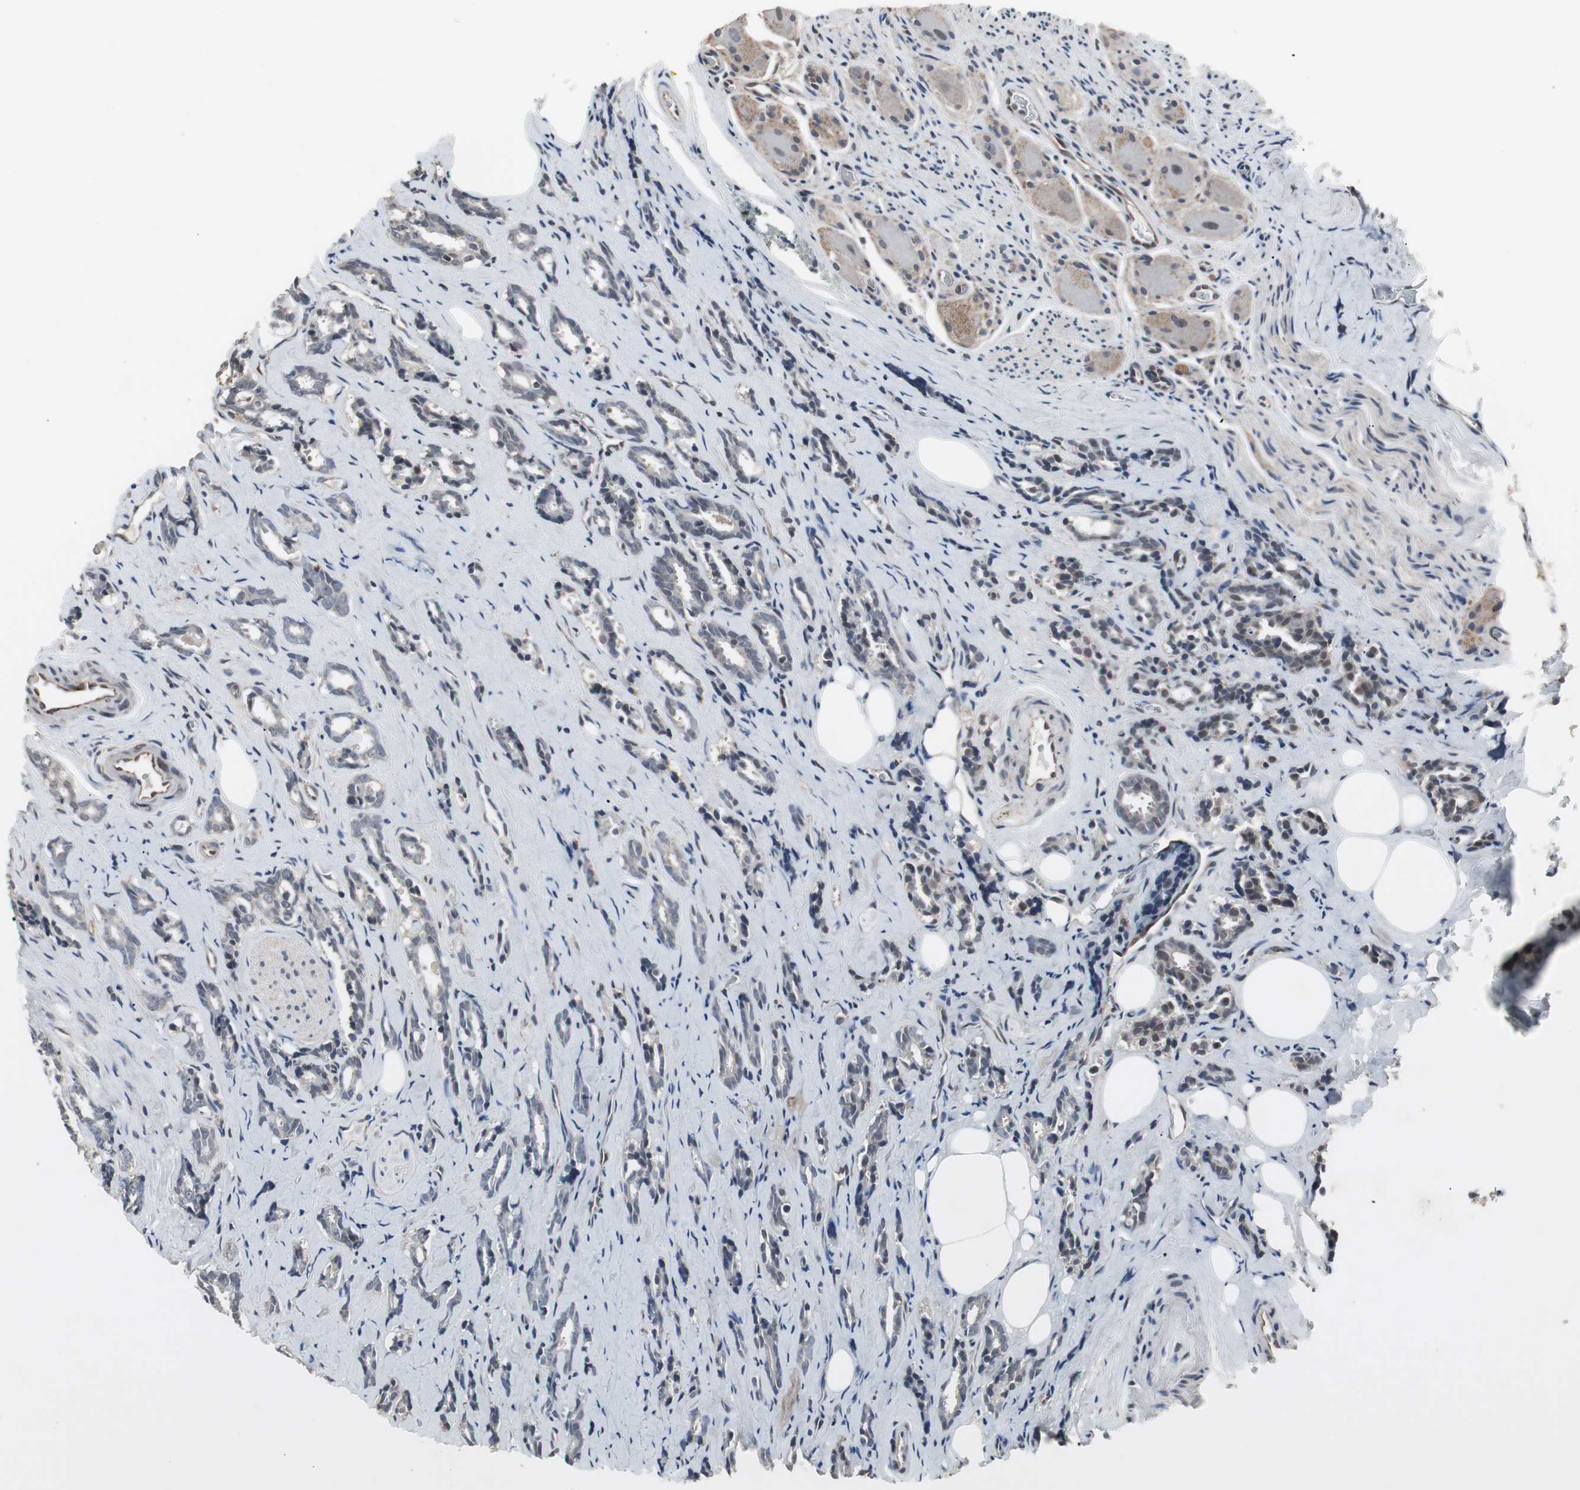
{"staining": {"intensity": "negative", "quantity": "none", "location": "none"}, "tissue": "prostate cancer", "cell_type": "Tumor cells", "image_type": "cancer", "snomed": [{"axis": "morphology", "description": "Adenocarcinoma, High grade"}, {"axis": "topography", "description": "Prostate"}], "caption": "The histopathology image demonstrates no staining of tumor cells in prostate adenocarcinoma (high-grade). (Stains: DAB IHC with hematoxylin counter stain, Microscopy: brightfield microscopy at high magnification).", "gene": "ATP2B2", "patient": {"sex": "male", "age": 67}}